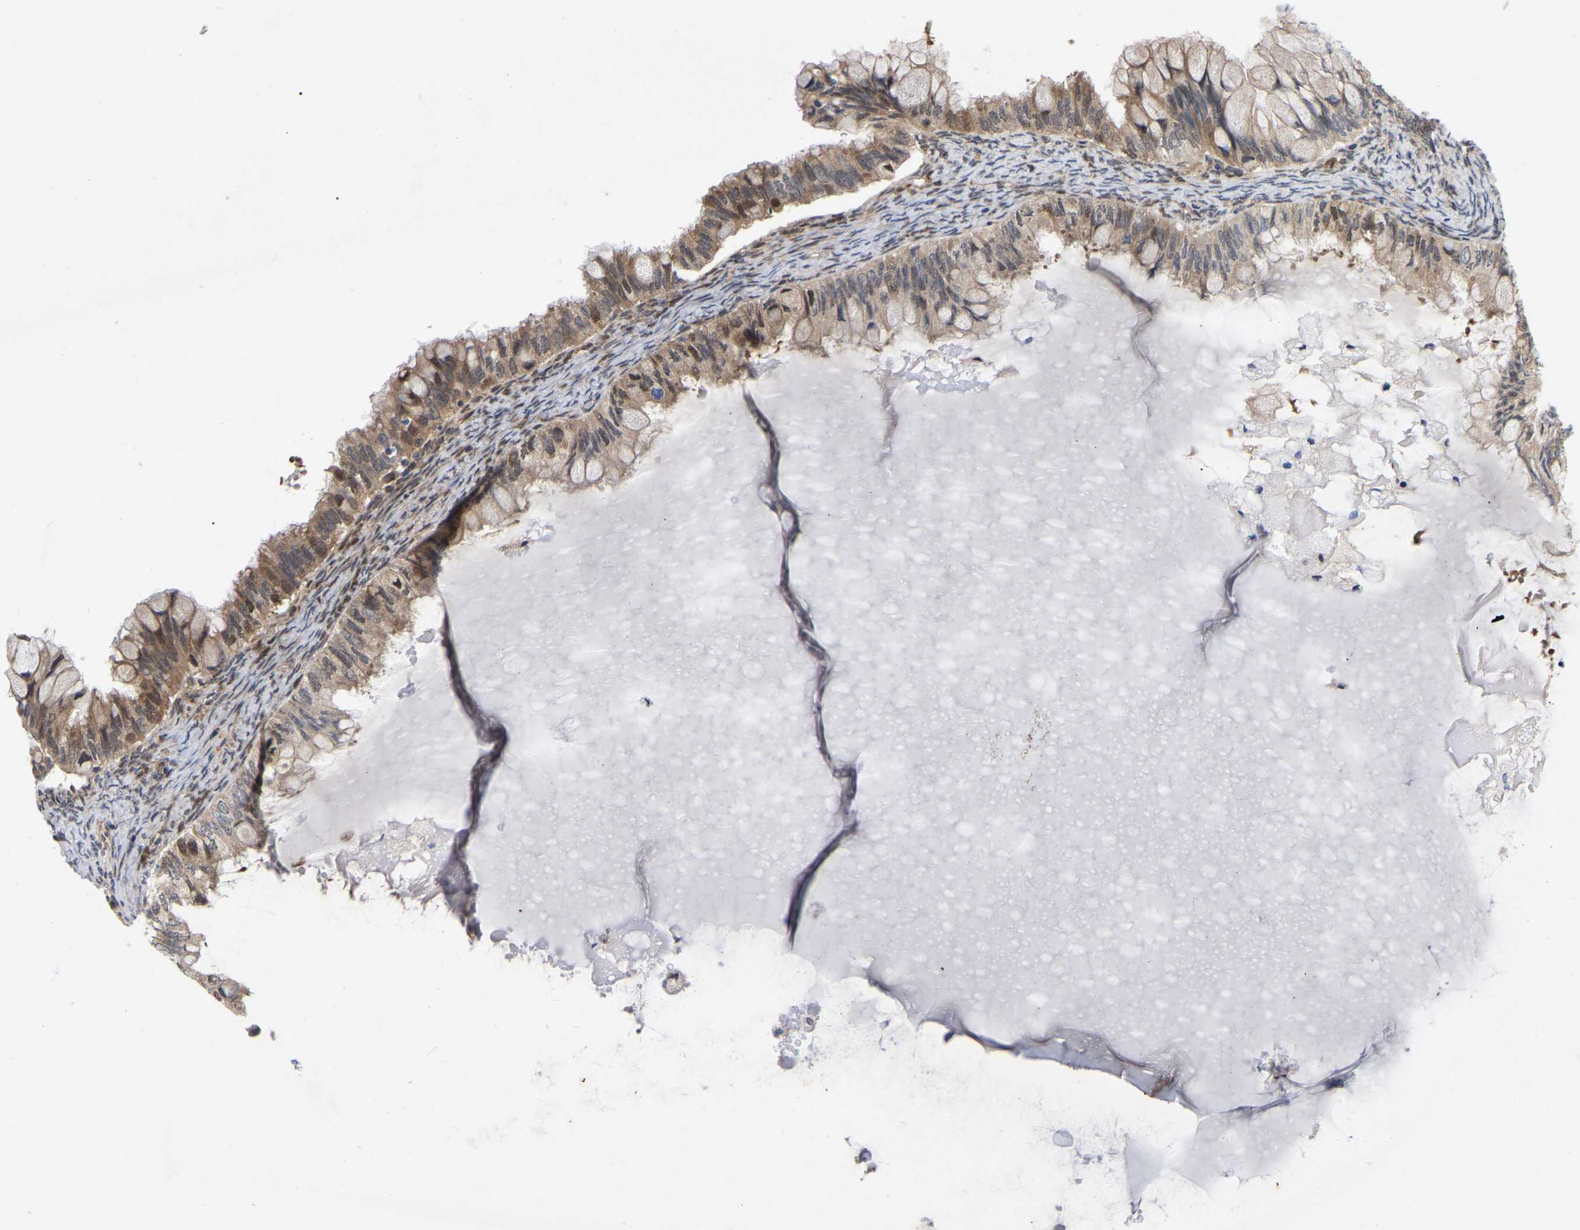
{"staining": {"intensity": "weak", "quantity": ">75%", "location": "cytoplasmic/membranous,nuclear"}, "tissue": "ovarian cancer", "cell_type": "Tumor cells", "image_type": "cancer", "snomed": [{"axis": "morphology", "description": "Cystadenocarcinoma, mucinous, NOS"}, {"axis": "topography", "description": "Ovary"}], "caption": "Protein expression analysis of human mucinous cystadenocarcinoma (ovarian) reveals weak cytoplasmic/membranous and nuclear staining in approximately >75% of tumor cells. The protein of interest is shown in brown color, while the nuclei are stained blue.", "gene": "UBE4B", "patient": {"sex": "female", "age": 80}}